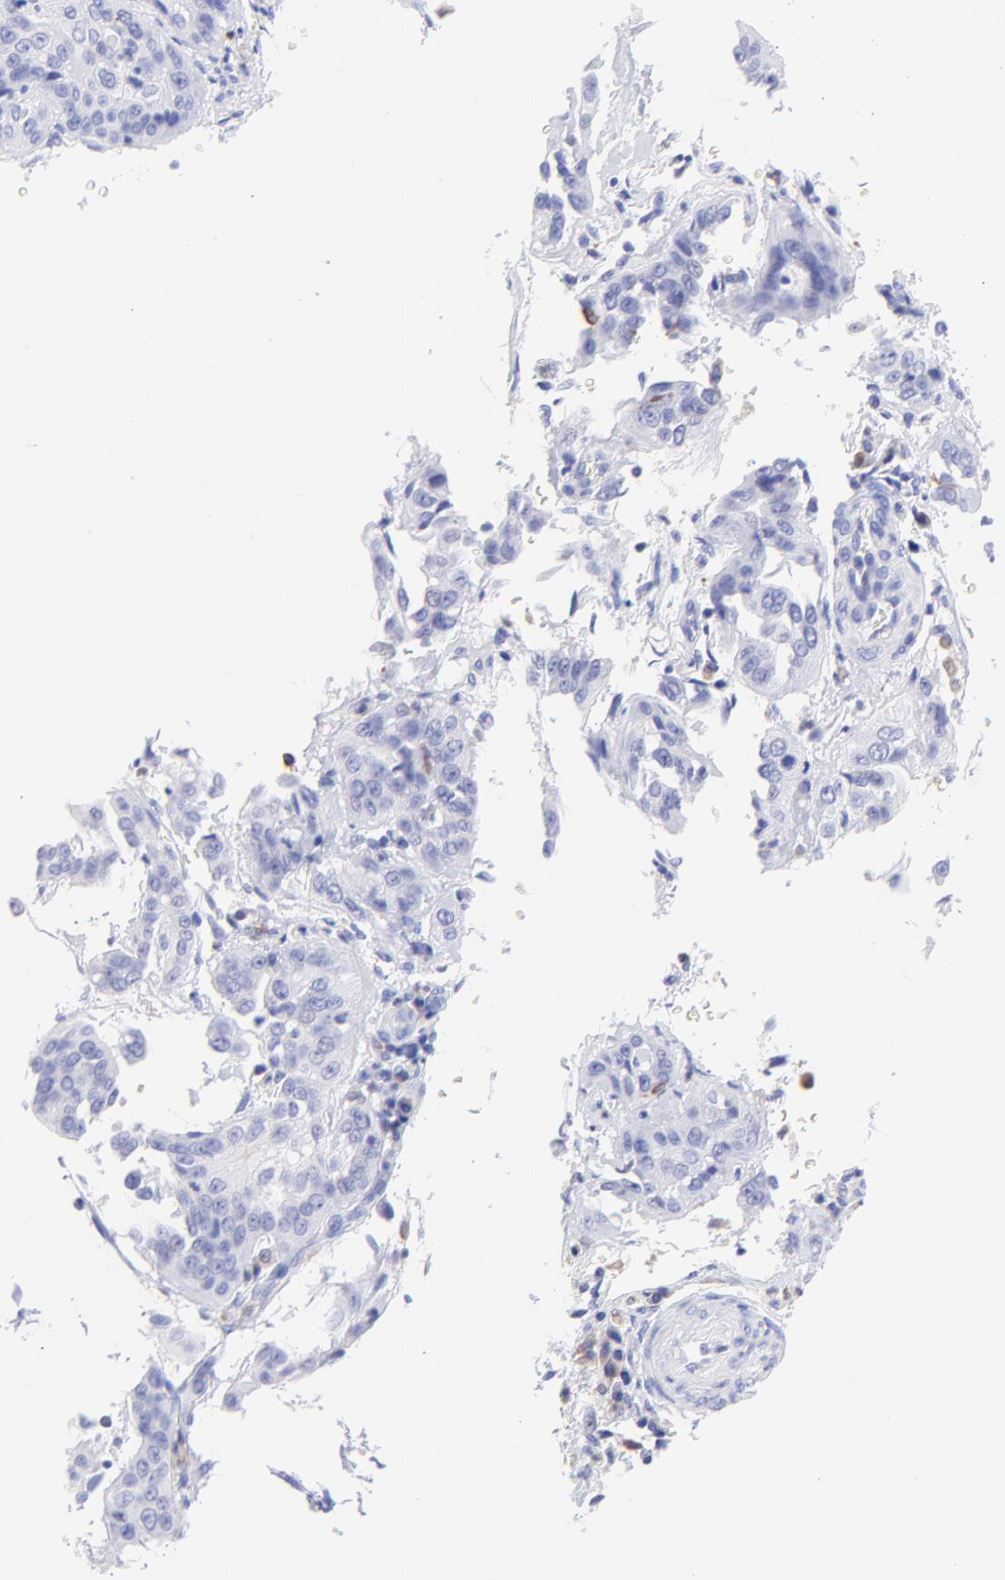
{"staining": {"intensity": "negative", "quantity": "none", "location": "none"}, "tissue": "cervical cancer", "cell_type": "Tumor cells", "image_type": "cancer", "snomed": [{"axis": "morphology", "description": "Squamous cell carcinoma, NOS"}, {"axis": "topography", "description": "Cervix"}], "caption": "Tumor cells show no significant positivity in cervical squamous cell carcinoma. (Stains: DAB immunohistochemistry with hematoxylin counter stain, Microscopy: brightfield microscopy at high magnification).", "gene": "IRAG2", "patient": {"sex": "female", "age": 41}}